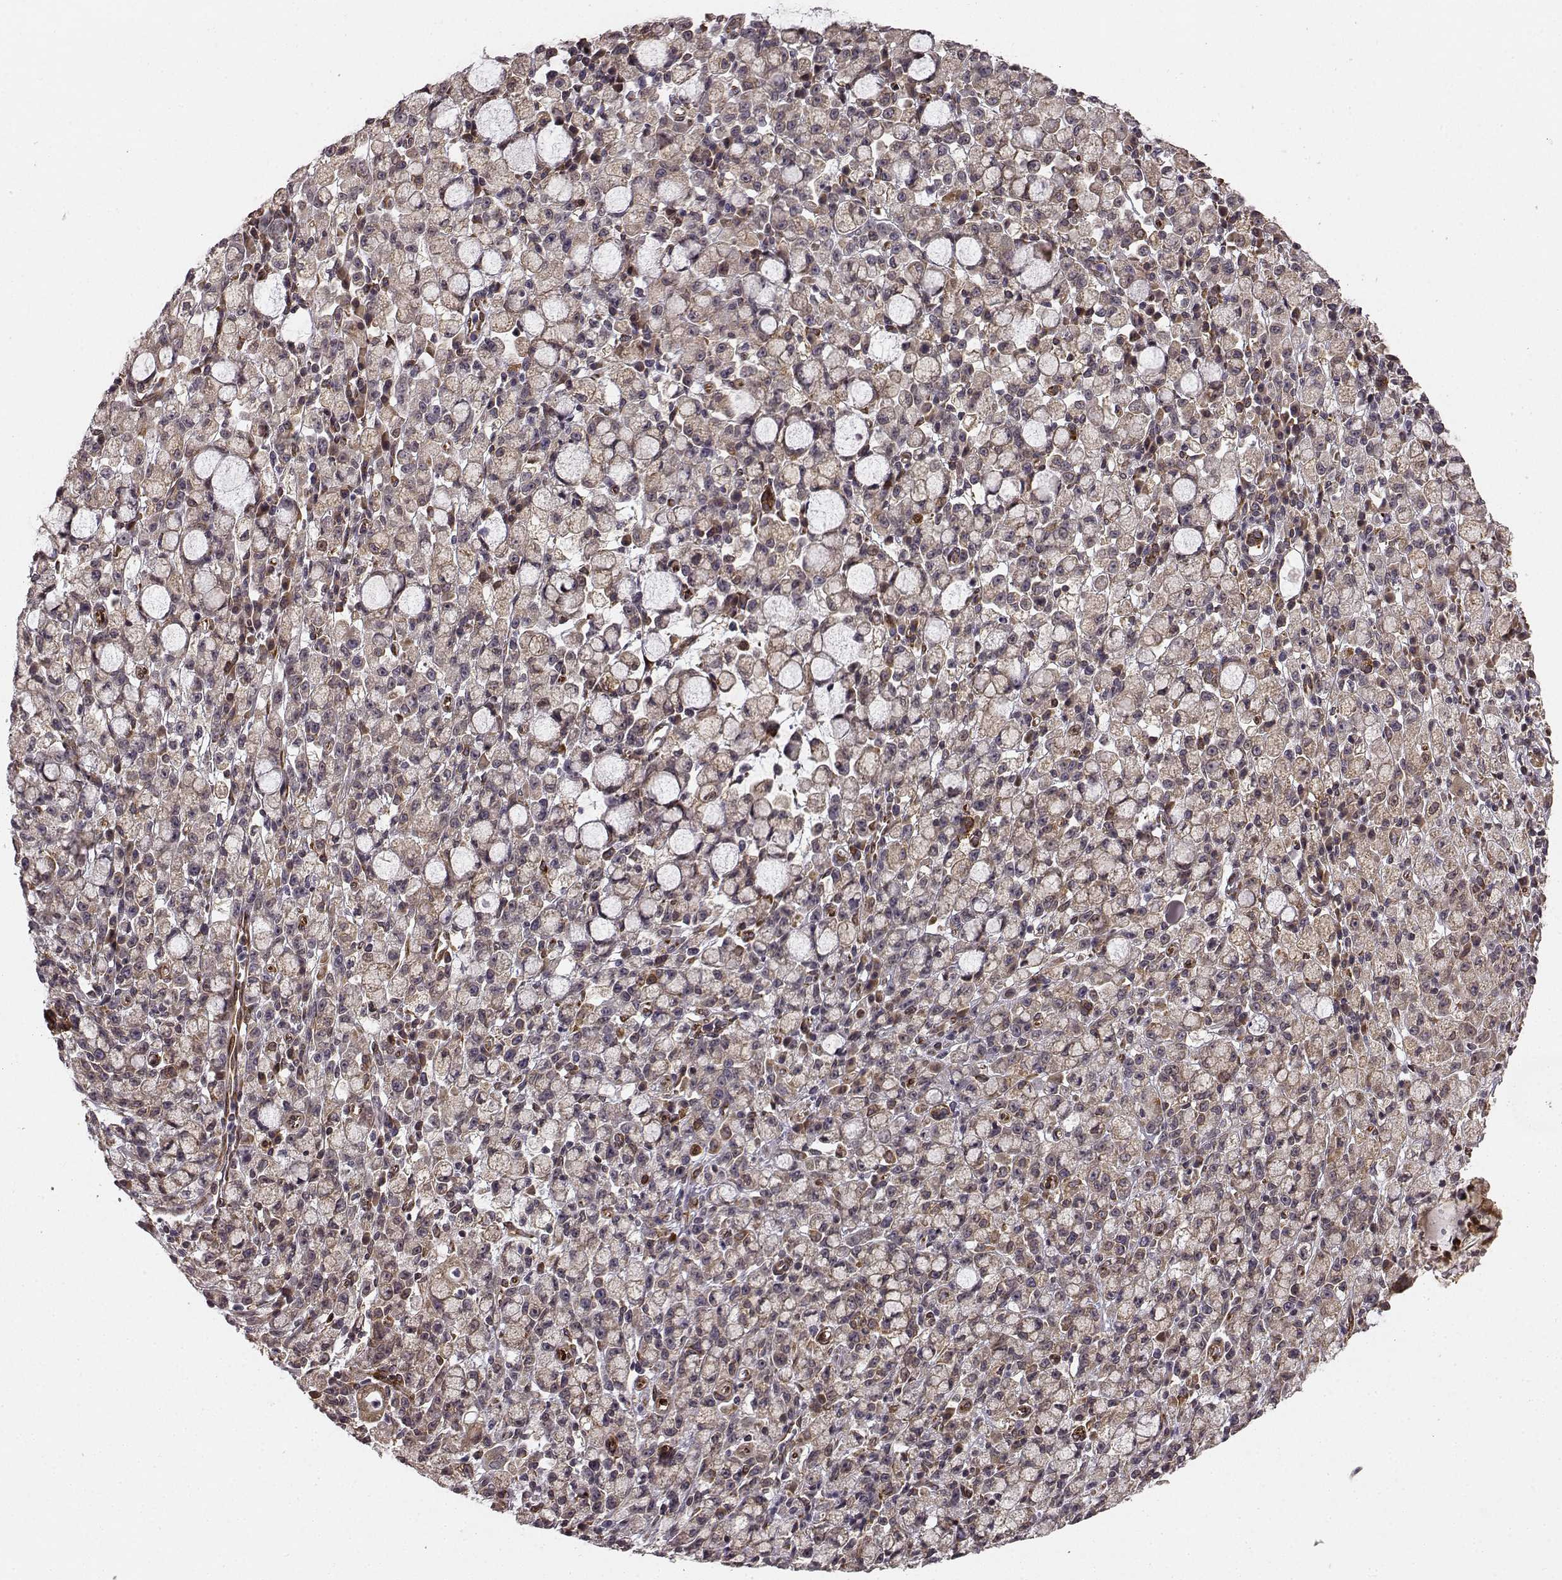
{"staining": {"intensity": "weak", "quantity": ">75%", "location": "cytoplasmic/membranous"}, "tissue": "stomach cancer", "cell_type": "Tumor cells", "image_type": "cancer", "snomed": [{"axis": "morphology", "description": "Adenocarcinoma, NOS"}, {"axis": "topography", "description": "Stomach"}], "caption": "Weak cytoplasmic/membranous staining for a protein is identified in about >75% of tumor cells of stomach cancer using IHC.", "gene": "TMEM14A", "patient": {"sex": "male", "age": 58}}